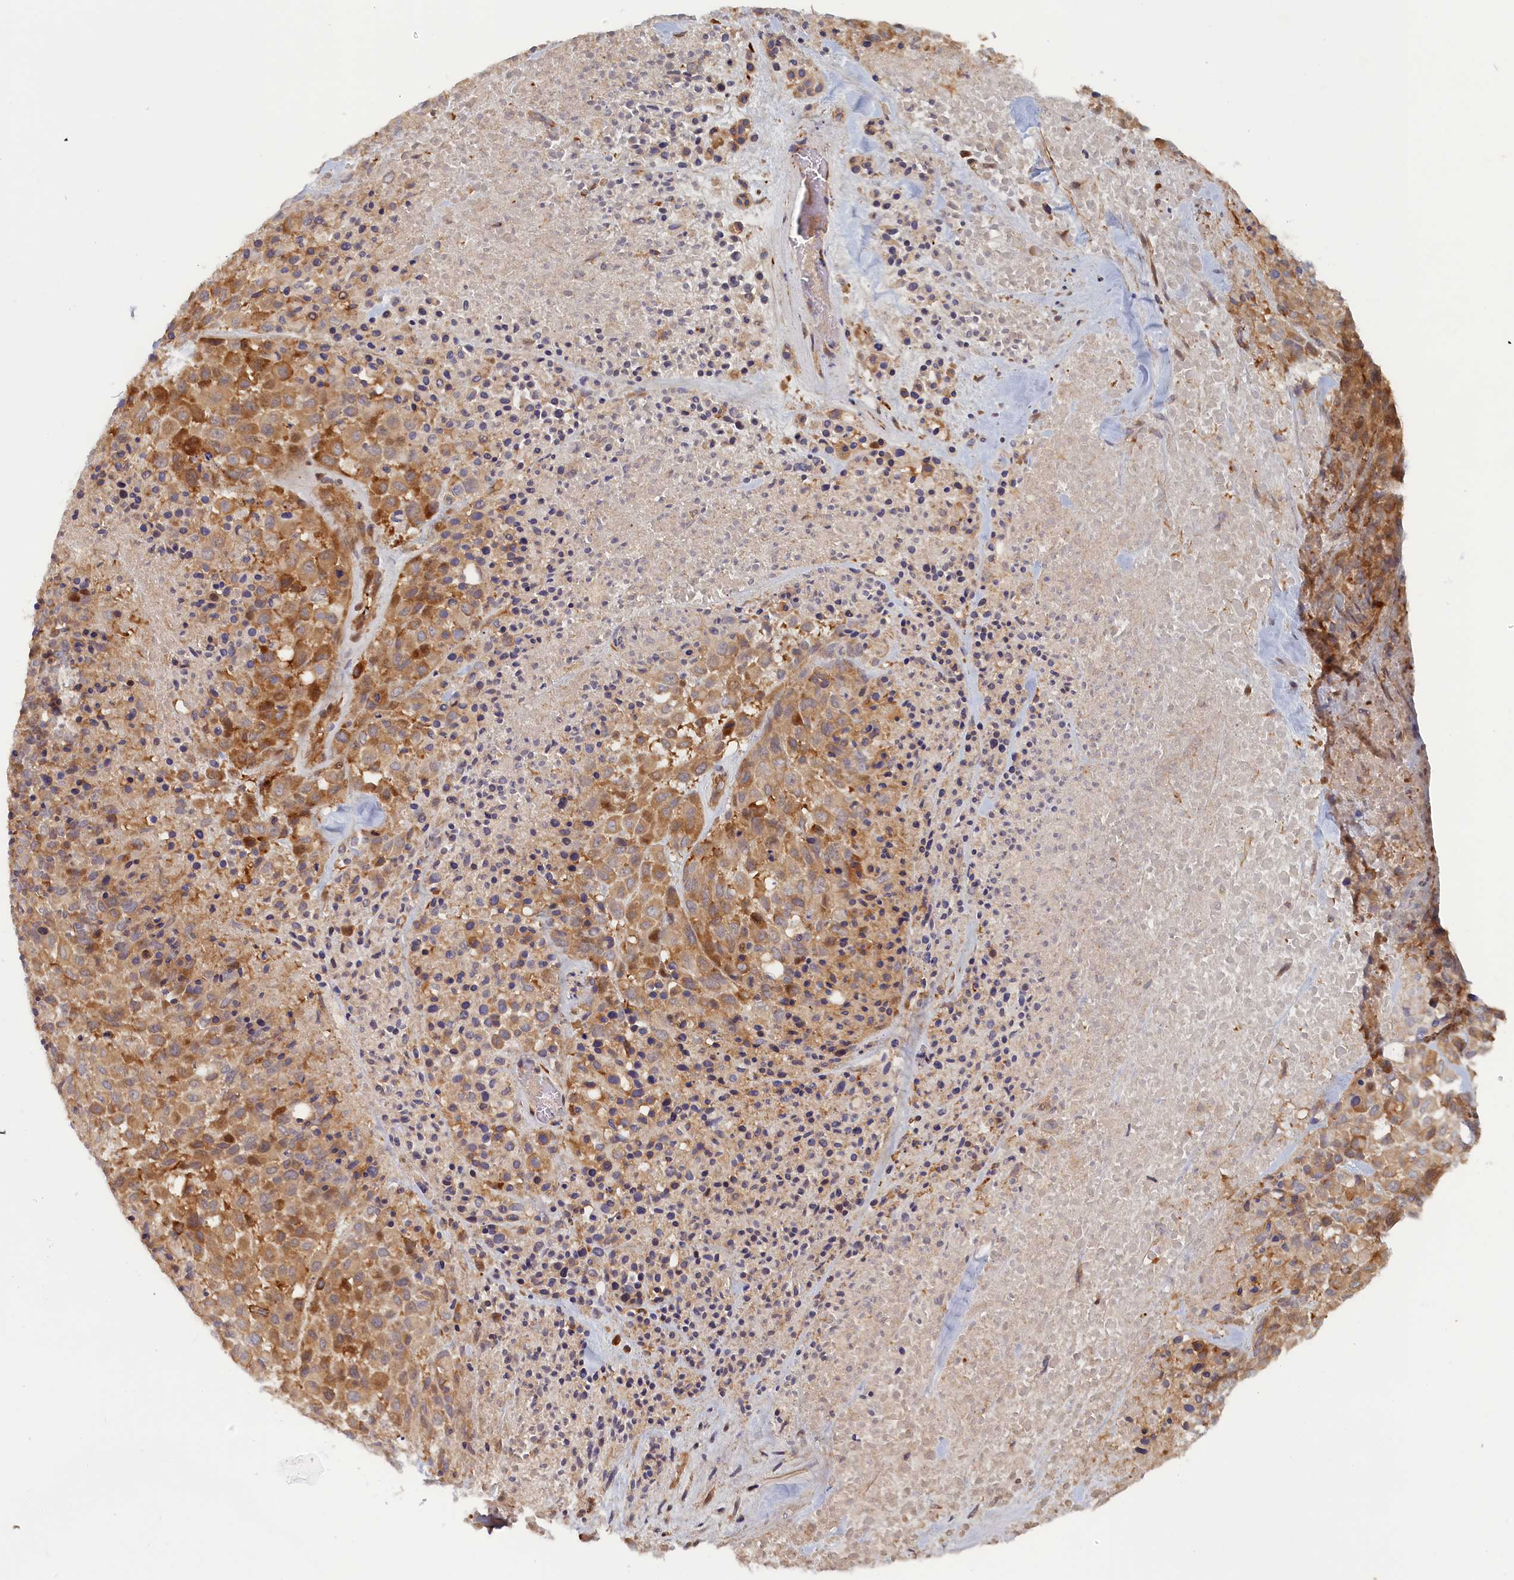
{"staining": {"intensity": "moderate", "quantity": ">75%", "location": "cytoplasmic/membranous"}, "tissue": "melanoma", "cell_type": "Tumor cells", "image_type": "cancer", "snomed": [{"axis": "morphology", "description": "Malignant melanoma, Metastatic site"}, {"axis": "topography", "description": "Skin"}], "caption": "Malignant melanoma (metastatic site) was stained to show a protein in brown. There is medium levels of moderate cytoplasmic/membranous expression in about >75% of tumor cells.", "gene": "TMEM196", "patient": {"sex": "female", "age": 81}}